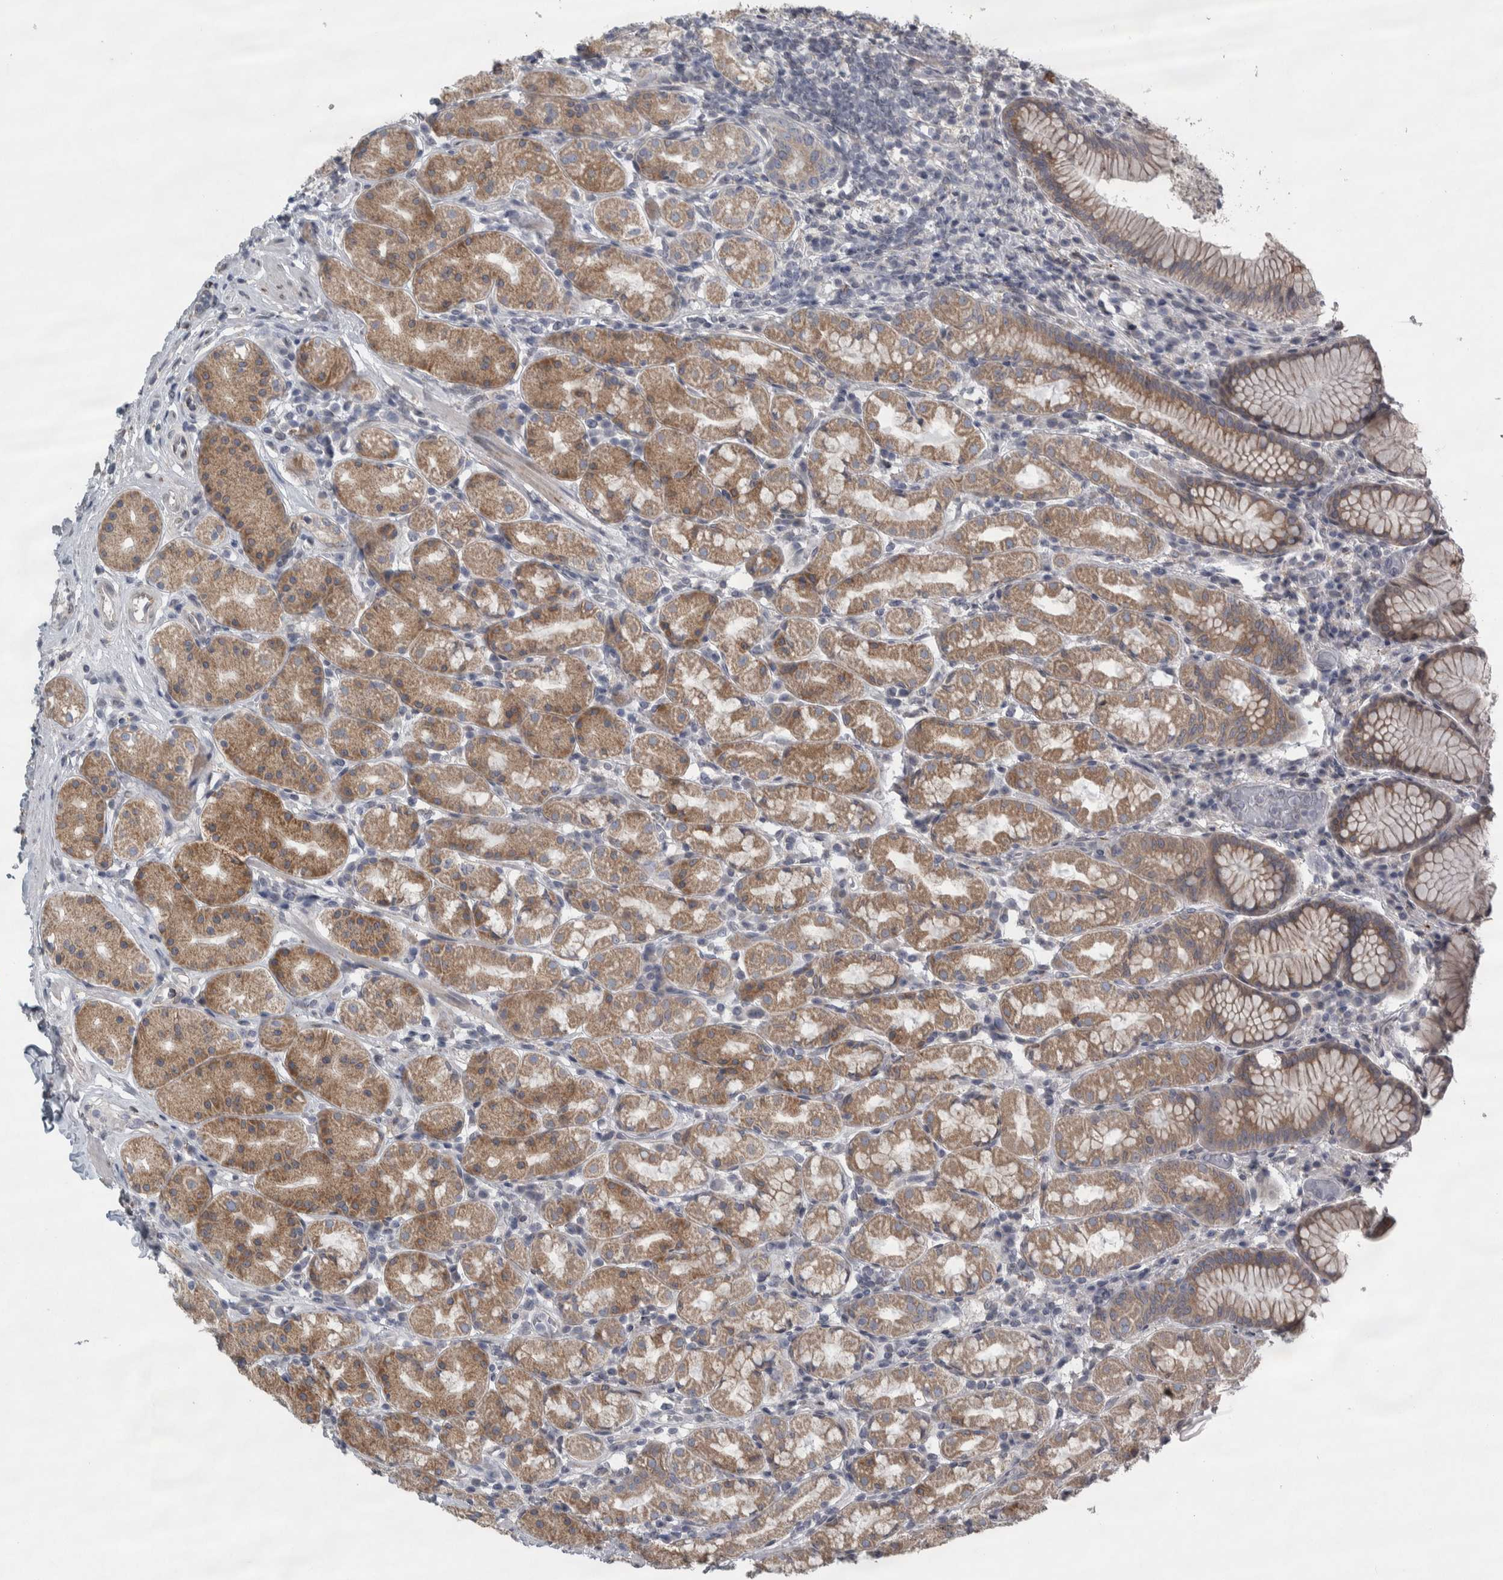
{"staining": {"intensity": "moderate", "quantity": ">75%", "location": "cytoplasmic/membranous"}, "tissue": "stomach", "cell_type": "Glandular cells", "image_type": "normal", "snomed": [{"axis": "morphology", "description": "Normal tissue, NOS"}, {"axis": "topography", "description": "Stomach, lower"}], "caption": "Stomach stained with DAB immunohistochemistry (IHC) shows medium levels of moderate cytoplasmic/membranous expression in about >75% of glandular cells. (brown staining indicates protein expression, while blue staining denotes nuclei).", "gene": "SIGMAR1", "patient": {"sex": "female", "age": 56}}